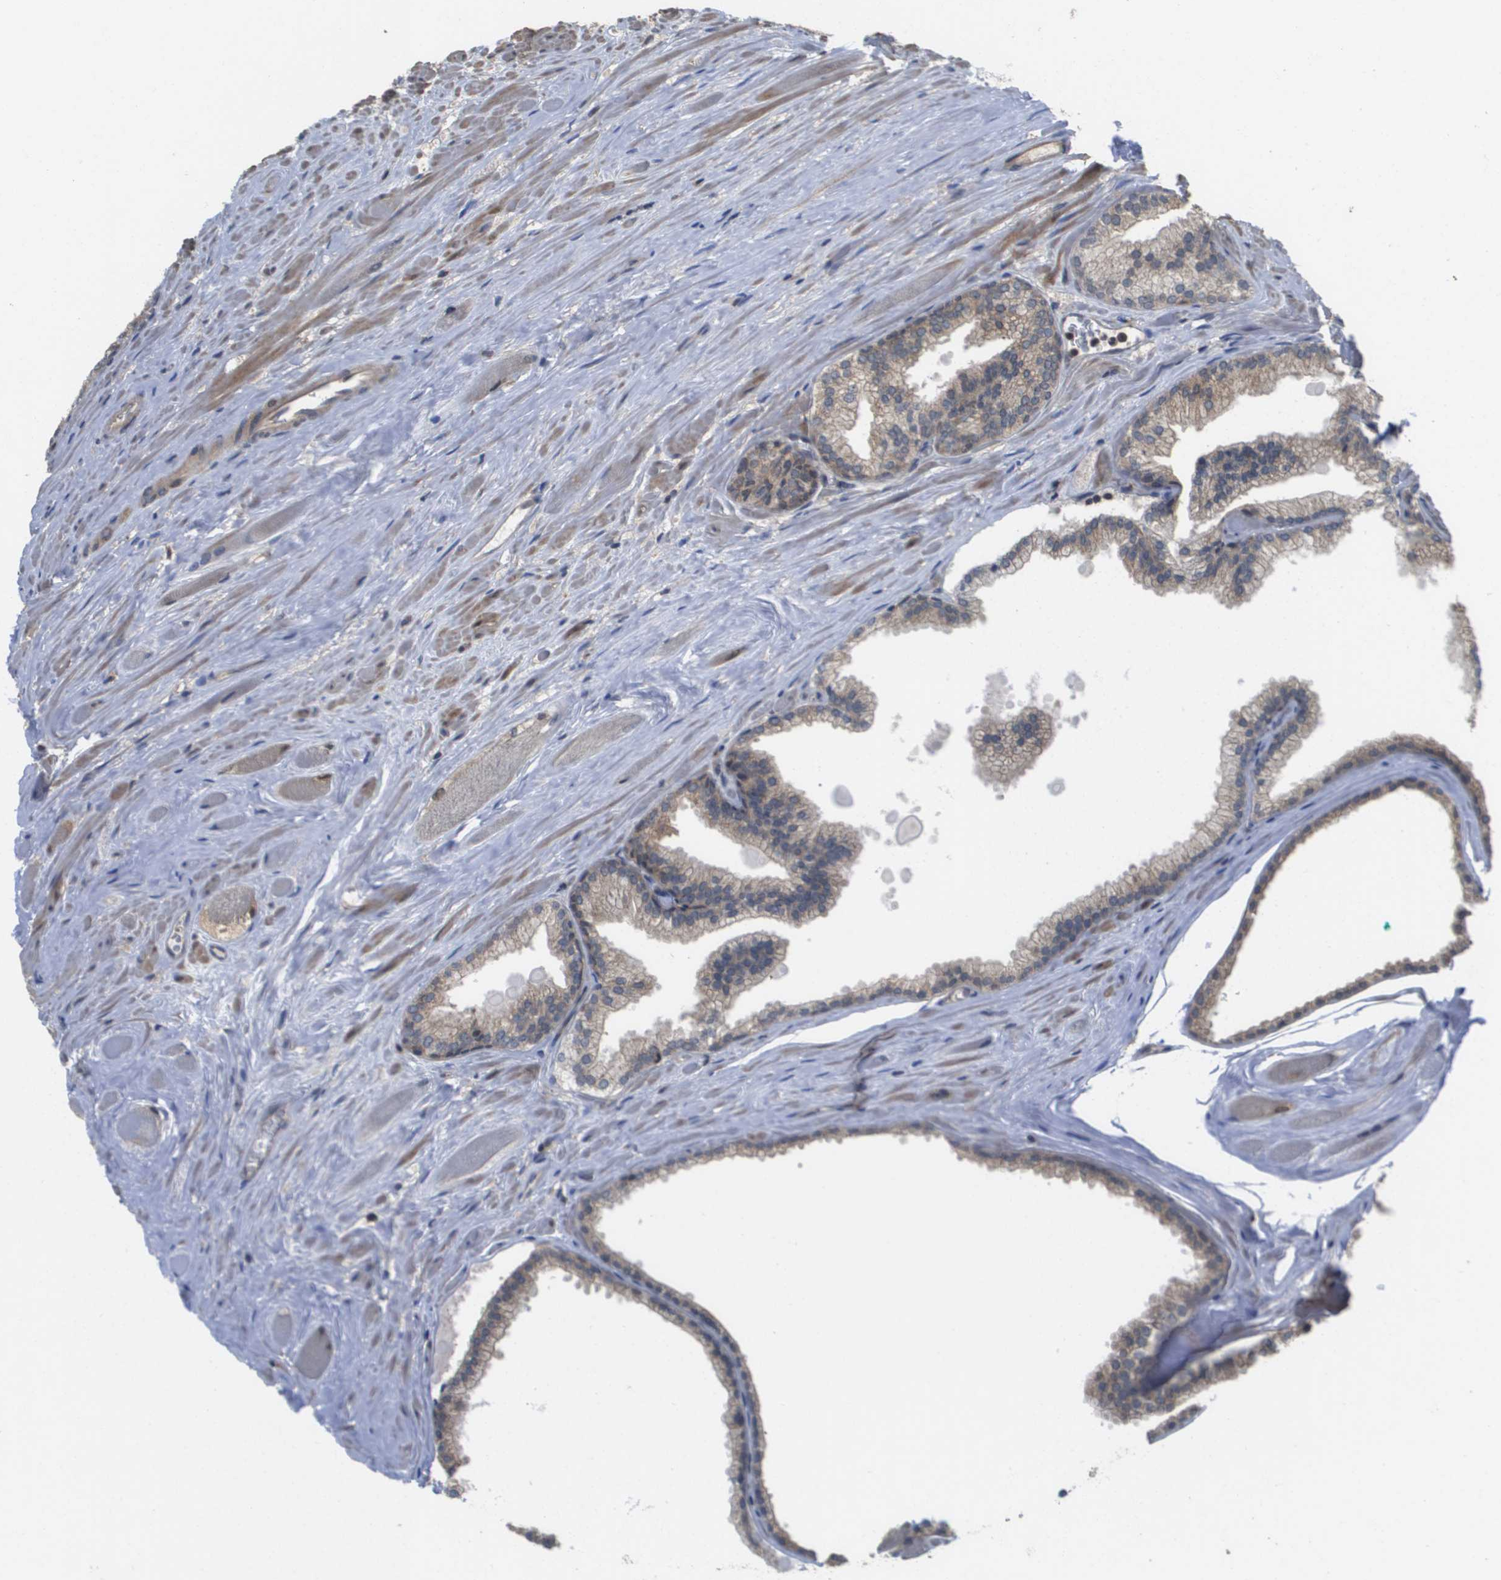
{"staining": {"intensity": "weak", "quantity": "25%-75%", "location": "cytoplasmic/membranous"}, "tissue": "prostate cancer", "cell_type": "Tumor cells", "image_type": "cancer", "snomed": [{"axis": "morphology", "description": "Adenocarcinoma, Low grade"}, {"axis": "topography", "description": "Prostate"}], "caption": "Human prostate low-grade adenocarcinoma stained for a protein (brown) demonstrates weak cytoplasmic/membranous positive positivity in approximately 25%-75% of tumor cells.", "gene": "RBM38", "patient": {"sex": "male", "age": 59}}